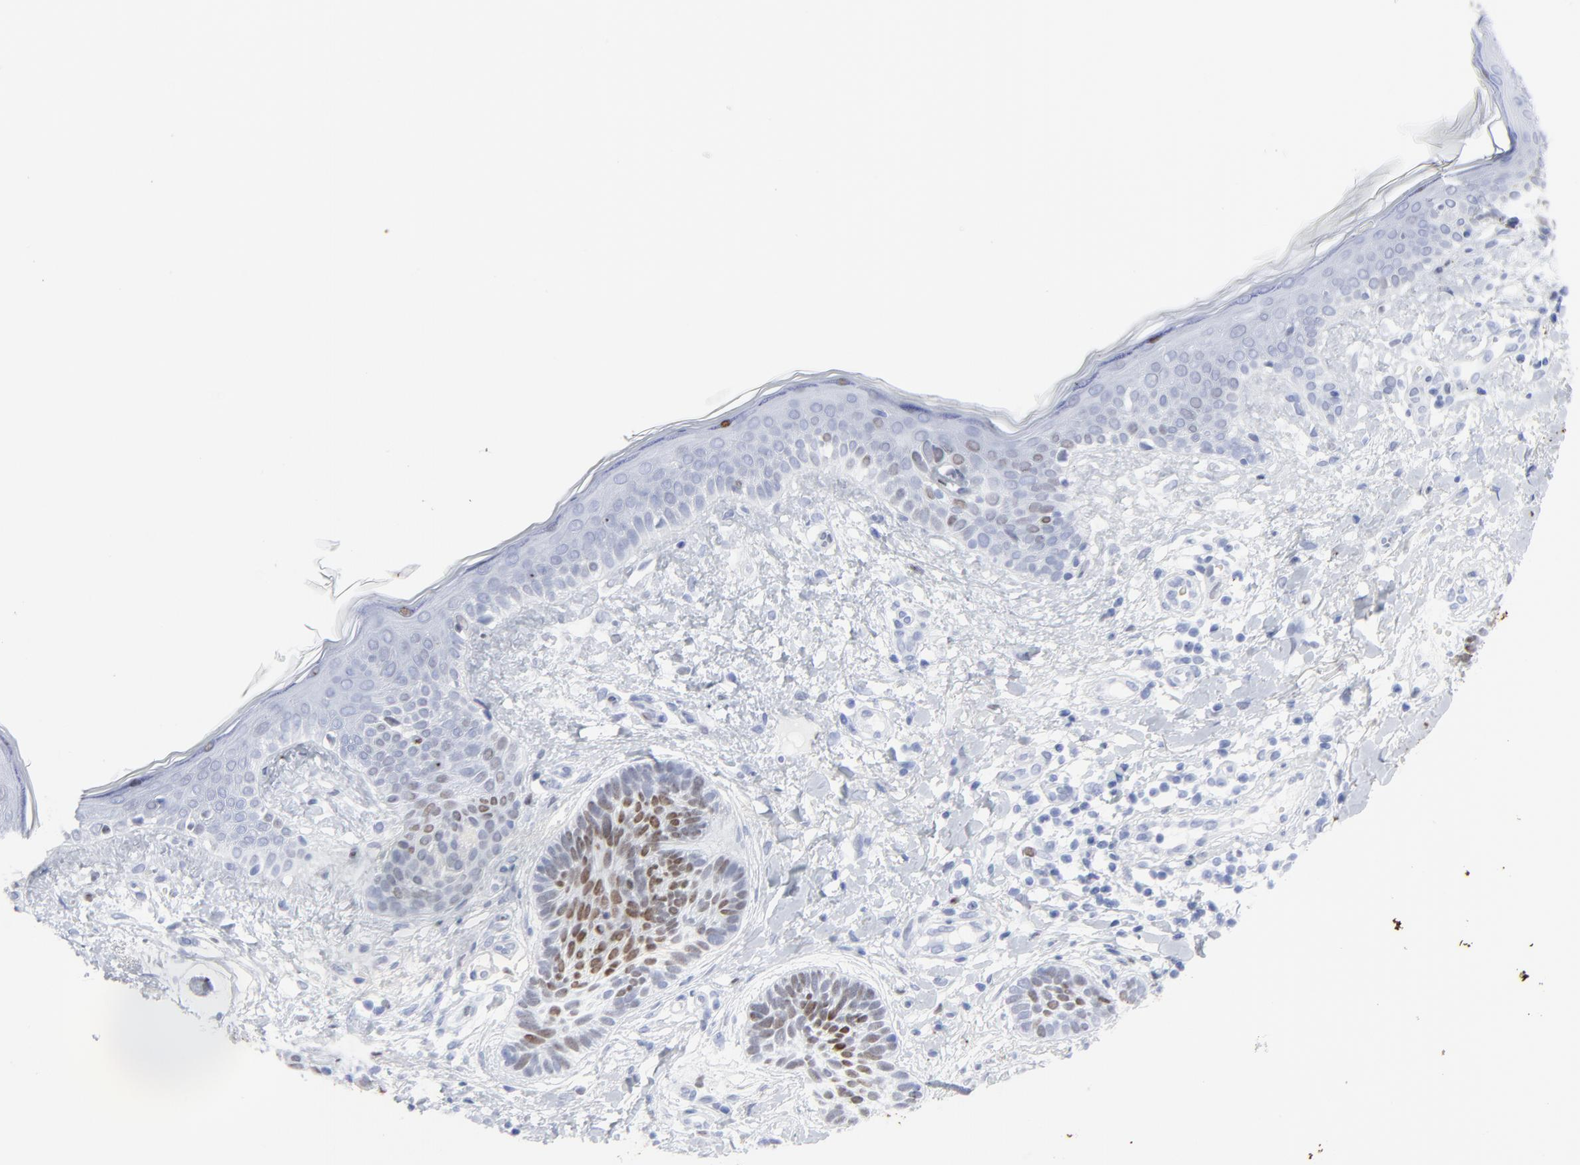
{"staining": {"intensity": "moderate", "quantity": "25%-75%", "location": "nuclear"}, "tissue": "skin cancer", "cell_type": "Tumor cells", "image_type": "cancer", "snomed": [{"axis": "morphology", "description": "Normal tissue, NOS"}, {"axis": "morphology", "description": "Basal cell carcinoma"}, {"axis": "topography", "description": "Skin"}], "caption": "Brown immunohistochemical staining in skin cancer (basal cell carcinoma) shows moderate nuclear staining in about 25%-75% of tumor cells. (DAB = brown stain, brightfield microscopy at high magnification).", "gene": "JUN", "patient": {"sex": "male", "age": 63}}